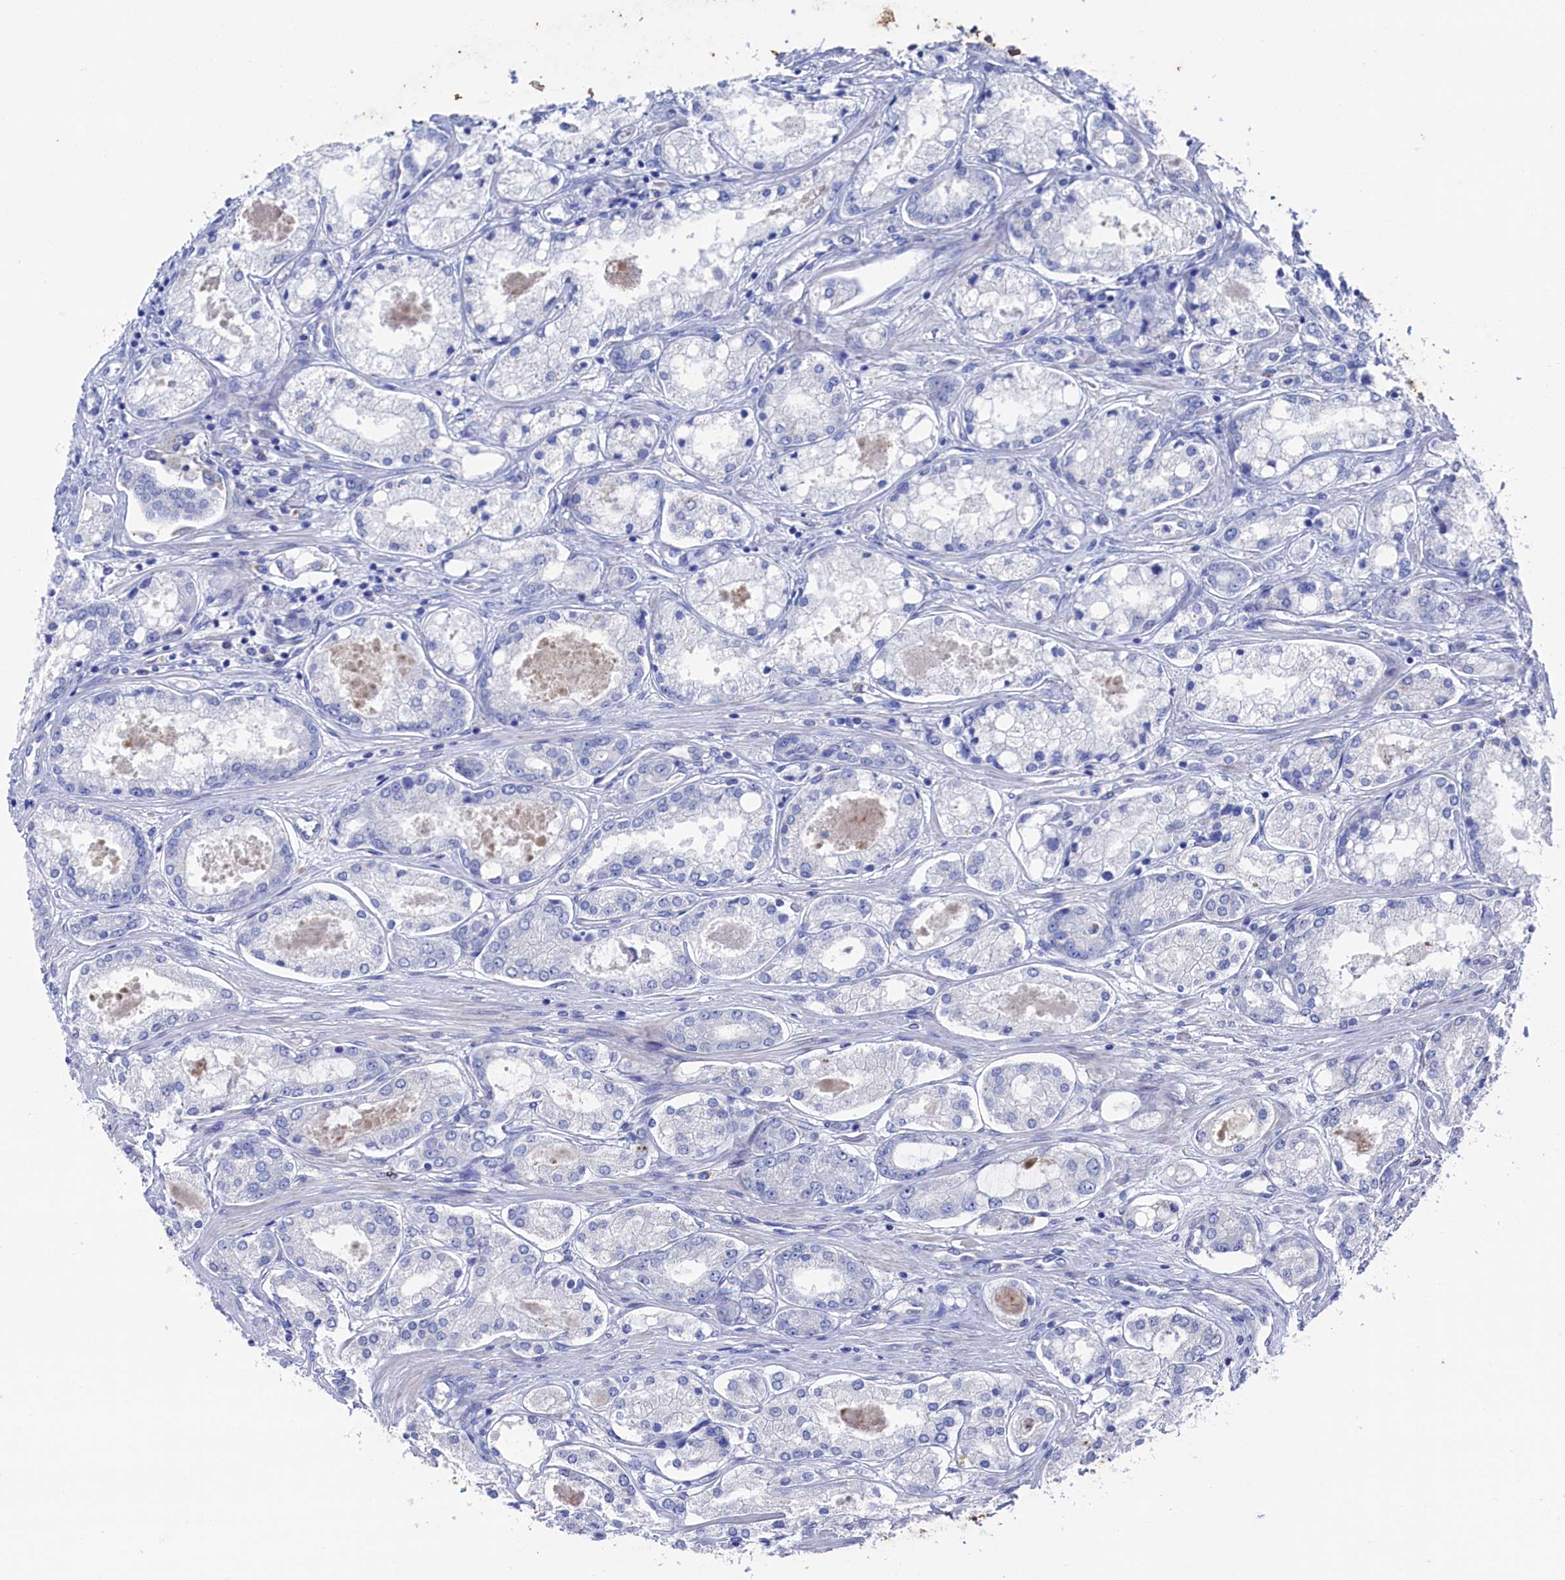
{"staining": {"intensity": "negative", "quantity": "none", "location": "none"}, "tissue": "prostate cancer", "cell_type": "Tumor cells", "image_type": "cancer", "snomed": [{"axis": "morphology", "description": "Adenocarcinoma, Low grade"}, {"axis": "topography", "description": "Prostate"}], "caption": "This is a histopathology image of immunohistochemistry (IHC) staining of adenocarcinoma (low-grade) (prostate), which shows no positivity in tumor cells.", "gene": "RNH1", "patient": {"sex": "male", "age": 68}}